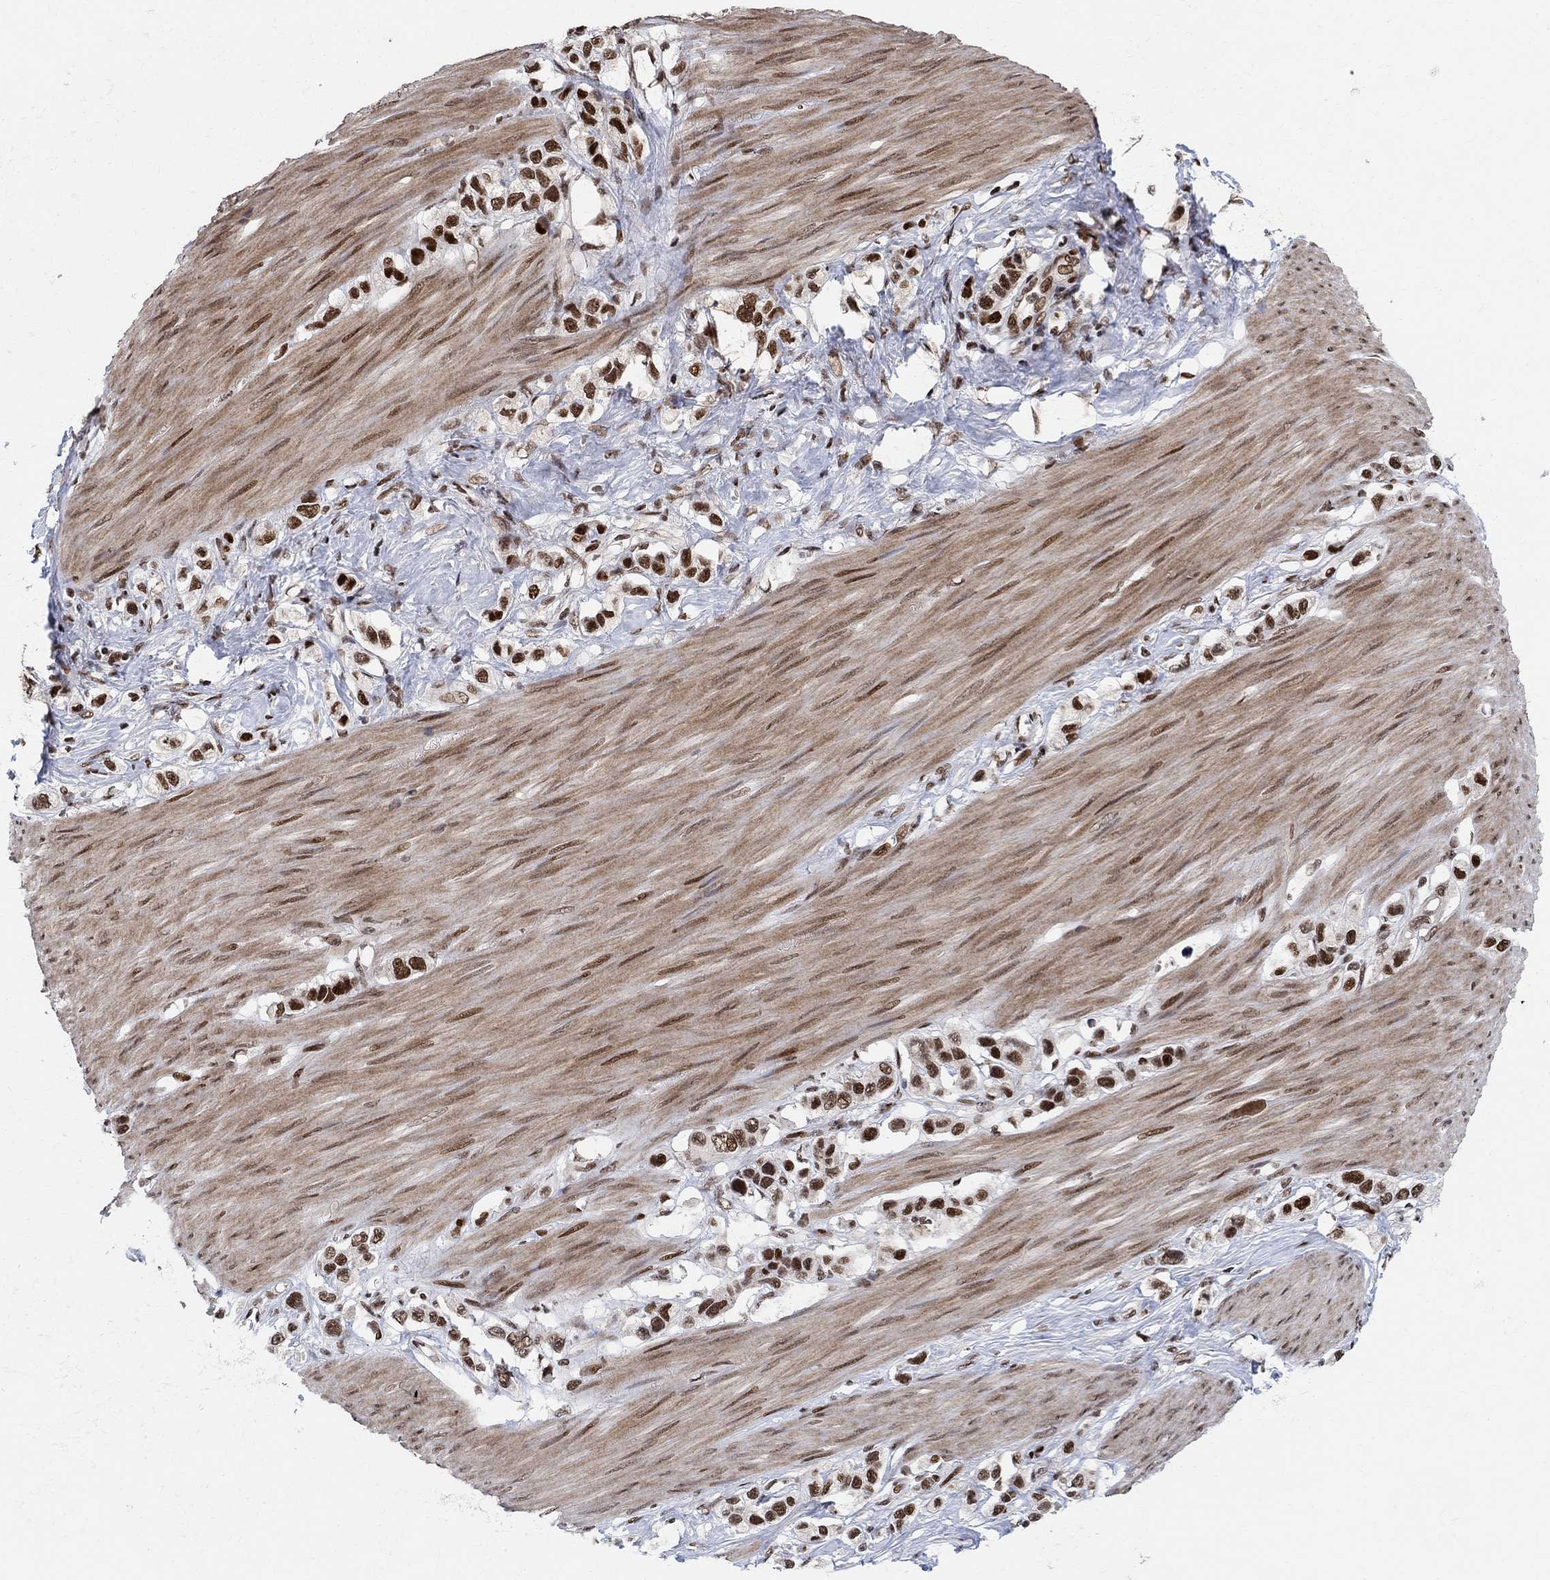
{"staining": {"intensity": "strong", "quantity": ">75%", "location": "nuclear"}, "tissue": "stomach cancer", "cell_type": "Tumor cells", "image_type": "cancer", "snomed": [{"axis": "morphology", "description": "Normal tissue, NOS"}, {"axis": "morphology", "description": "Adenocarcinoma, NOS"}, {"axis": "morphology", "description": "Adenocarcinoma, High grade"}, {"axis": "topography", "description": "Stomach, upper"}, {"axis": "topography", "description": "Stomach"}], "caption": "Protein staining demonstrates strong nuclear expression in approximately >75% of tumor cells in stomach cancer.", "gene": "E4F1", "patient": {"sex": "female", "age": 65}}